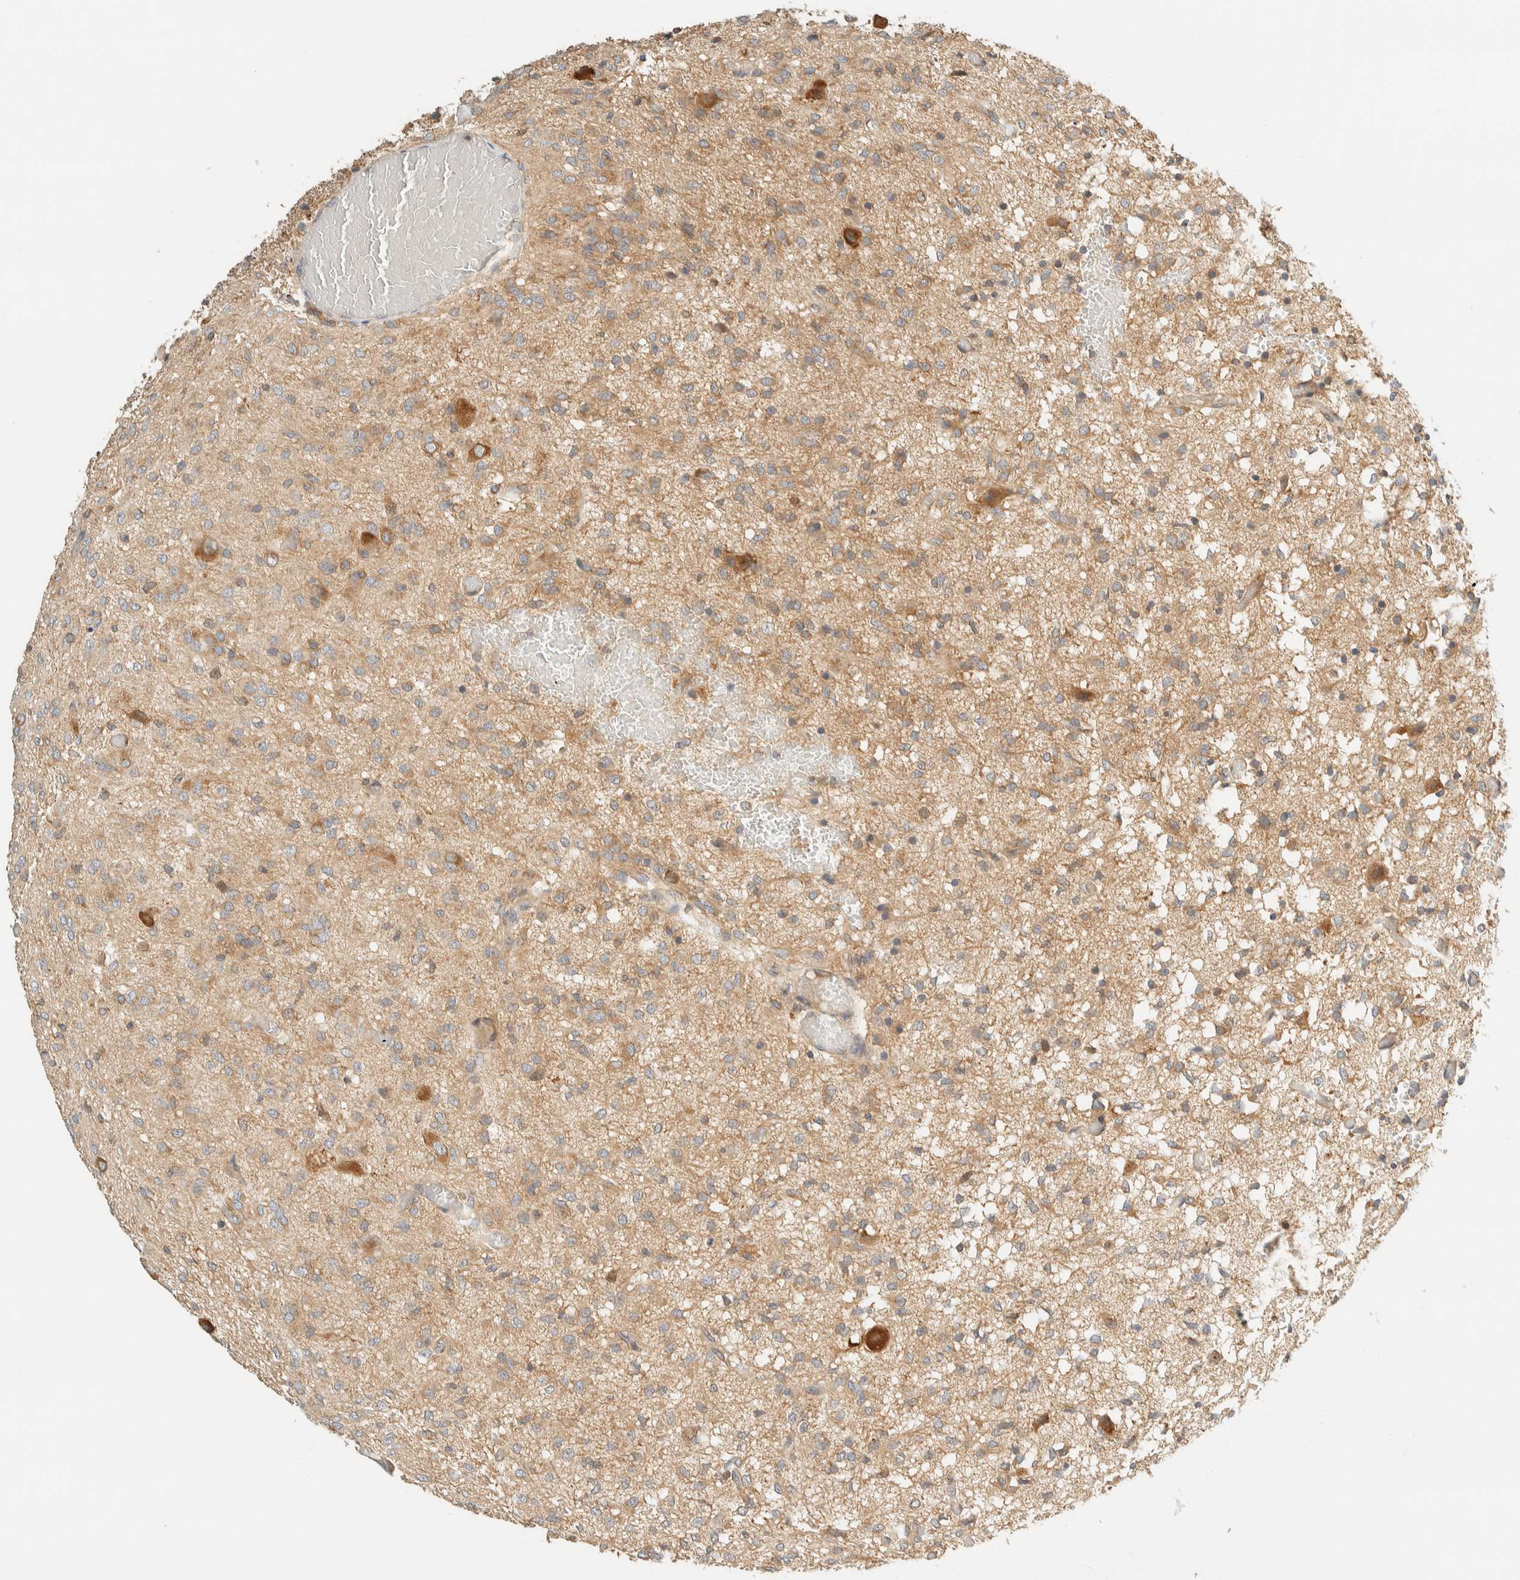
{"staining": {"intensity": "weak", "quantity": "25%-75%", "location": "cytoplasmic/membranous"}, "tissue": "glioma", "cell_type": "Tumor cells", "image_type": "cancer", "snomed": [{"axis": "morphology", "description": "Glioma, malignant, High grade"}, {"axis": "topography", "description": "Brain"}], "caption": "A high-resolution image shows IHC staining of malignant glioma (high-grade), which exhibits weak cytoplasmic/membranous expression in about 25%-75% of tumor cells. Immunohistochemistry stains the protein of interest in brown and the nuclei are stained blue.", "gene": "ARFGEF1", "patient": {"sex": "female", "age": 59}}